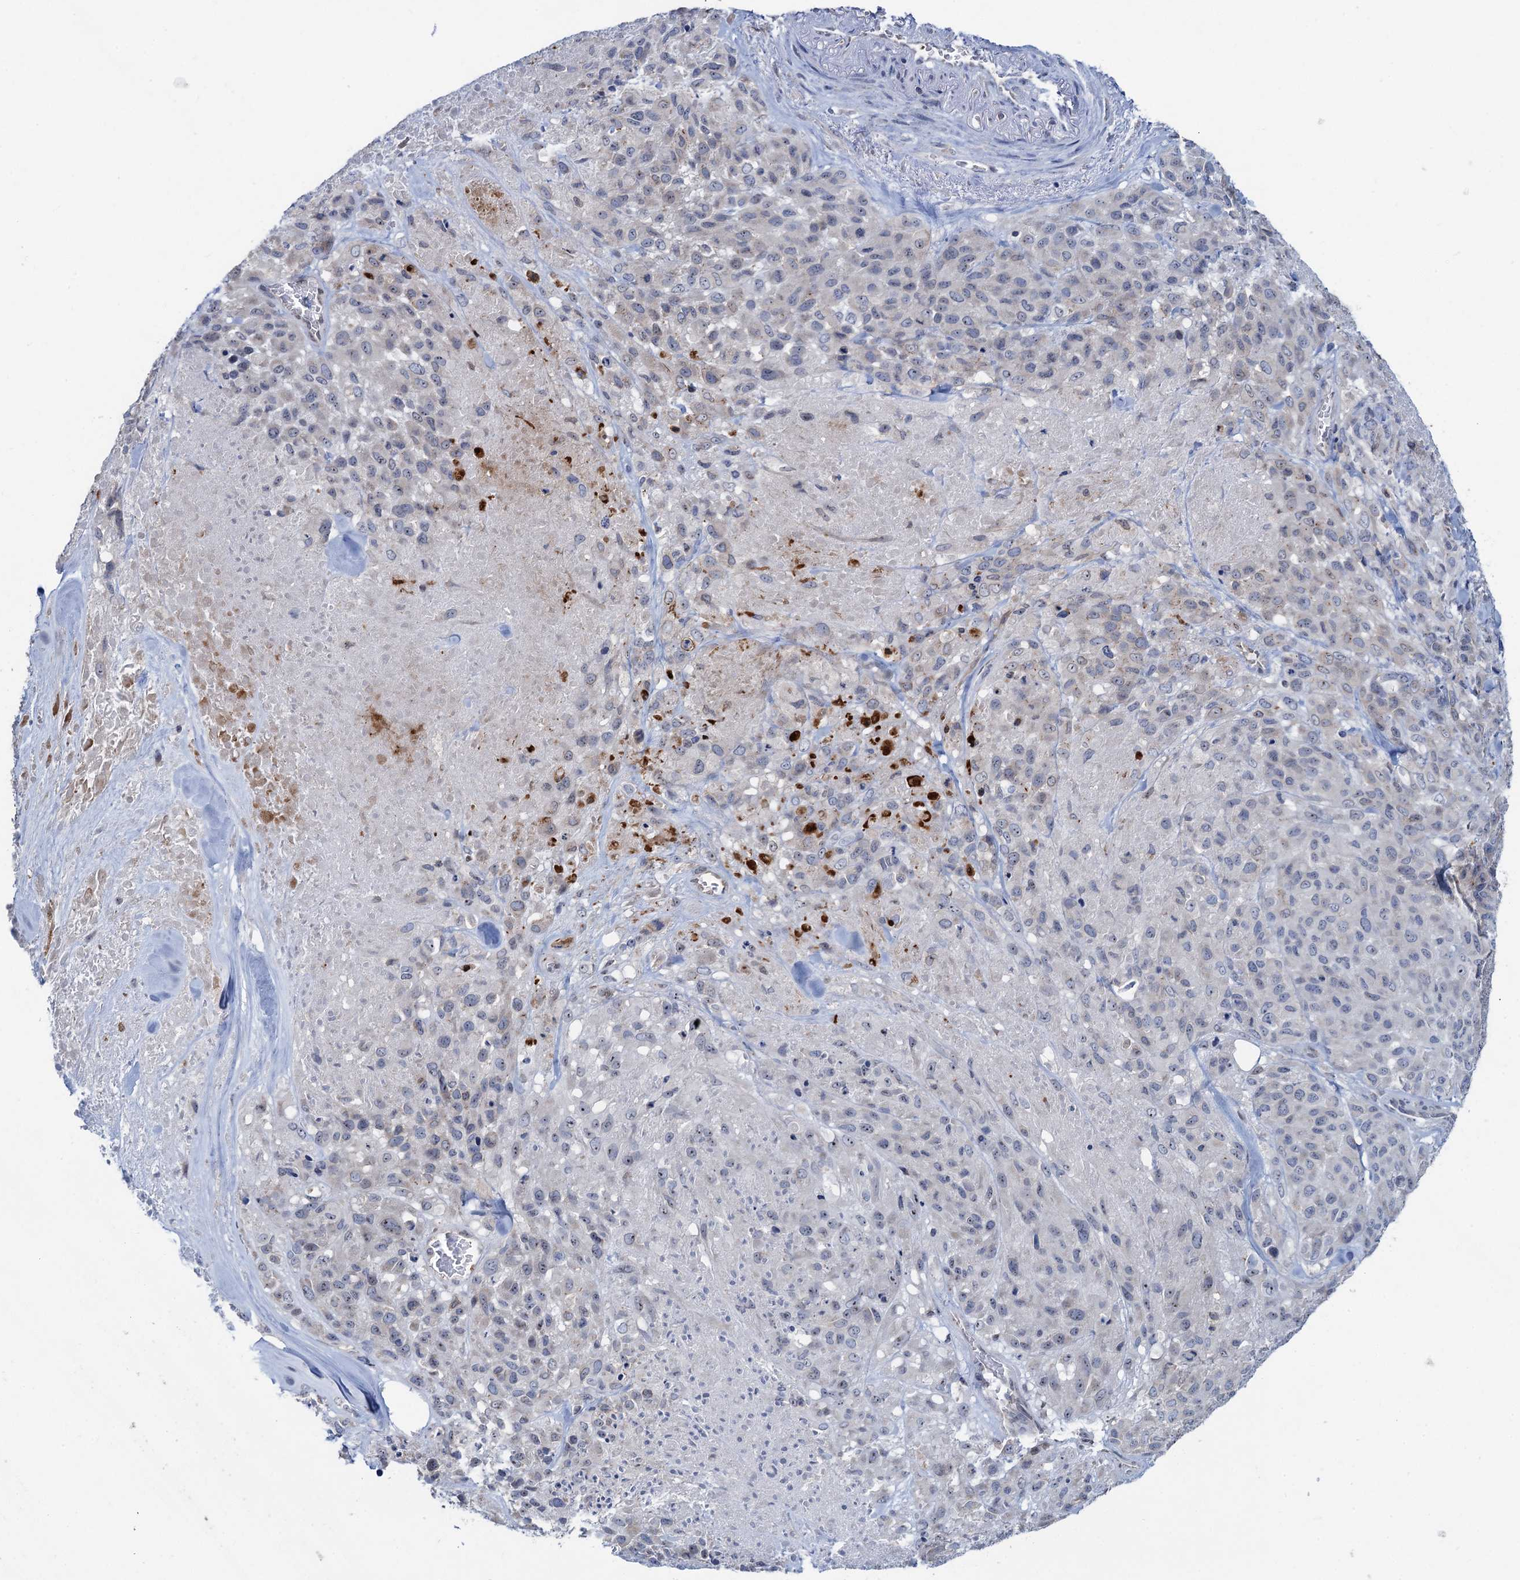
{"staining": {"intensity": "negative", "quantity": "none", "location": "none"}, "tissue": "melanoma", "cell_type": "Tumor cells", "image_type": "cancer", "snomed": [{"axis": "morphology", "description": "Malignant melanoma, Metastatic site"}, {"axis": "topography", "description": "Skin"}], "caption": "Histopathology image shows no significant protein staining in tumor cells of malignant melanoma (metastatic site). Nuclei are stained in blue.", "gene": "PLLP", "patient": {"sex": "female", "age": 81}}